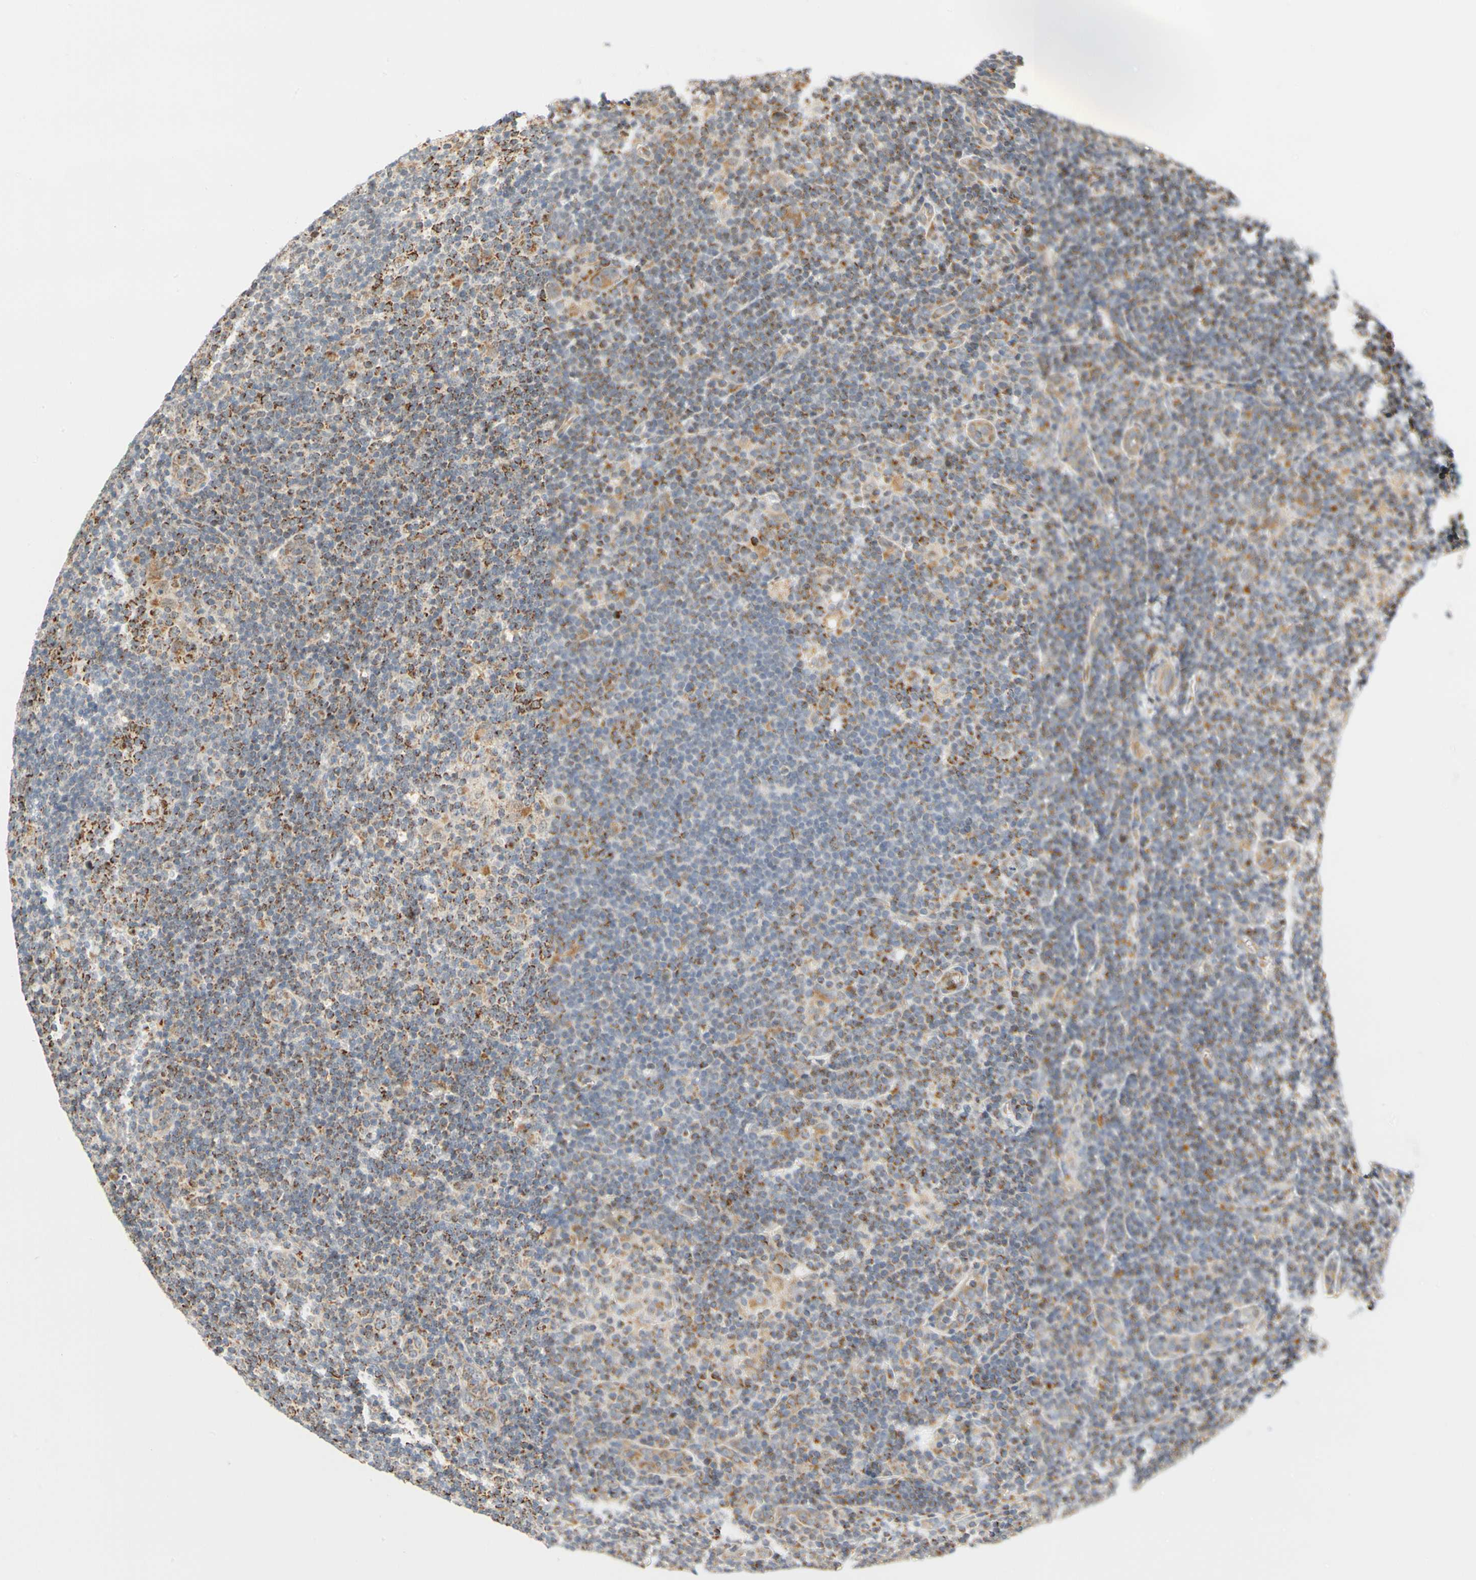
{"staining": {"intensity": "moderate", "quantity": ">75%", "location": "cytoplasmic/membranous"}, "tissue": "lymphoma", "cell_type": "Tumor cells", "image_type": "cancer", "snomed": [{"axis": "morphology", "description": "Hodgkin's disease, NOS"}, {"axis": "topography", "description": "Lymph node"}], "caption": "Protein staining of lymphoma tissue shows moderate cytoplasmic/membranous staining in about >75% of tumor cells. (Stains: DAB in brown, nuclei in blue, Microscopy: brightfield microscopy at high magnification).", "gene": "SFXN3", "patient": {"sex": "female", "age": 57}}